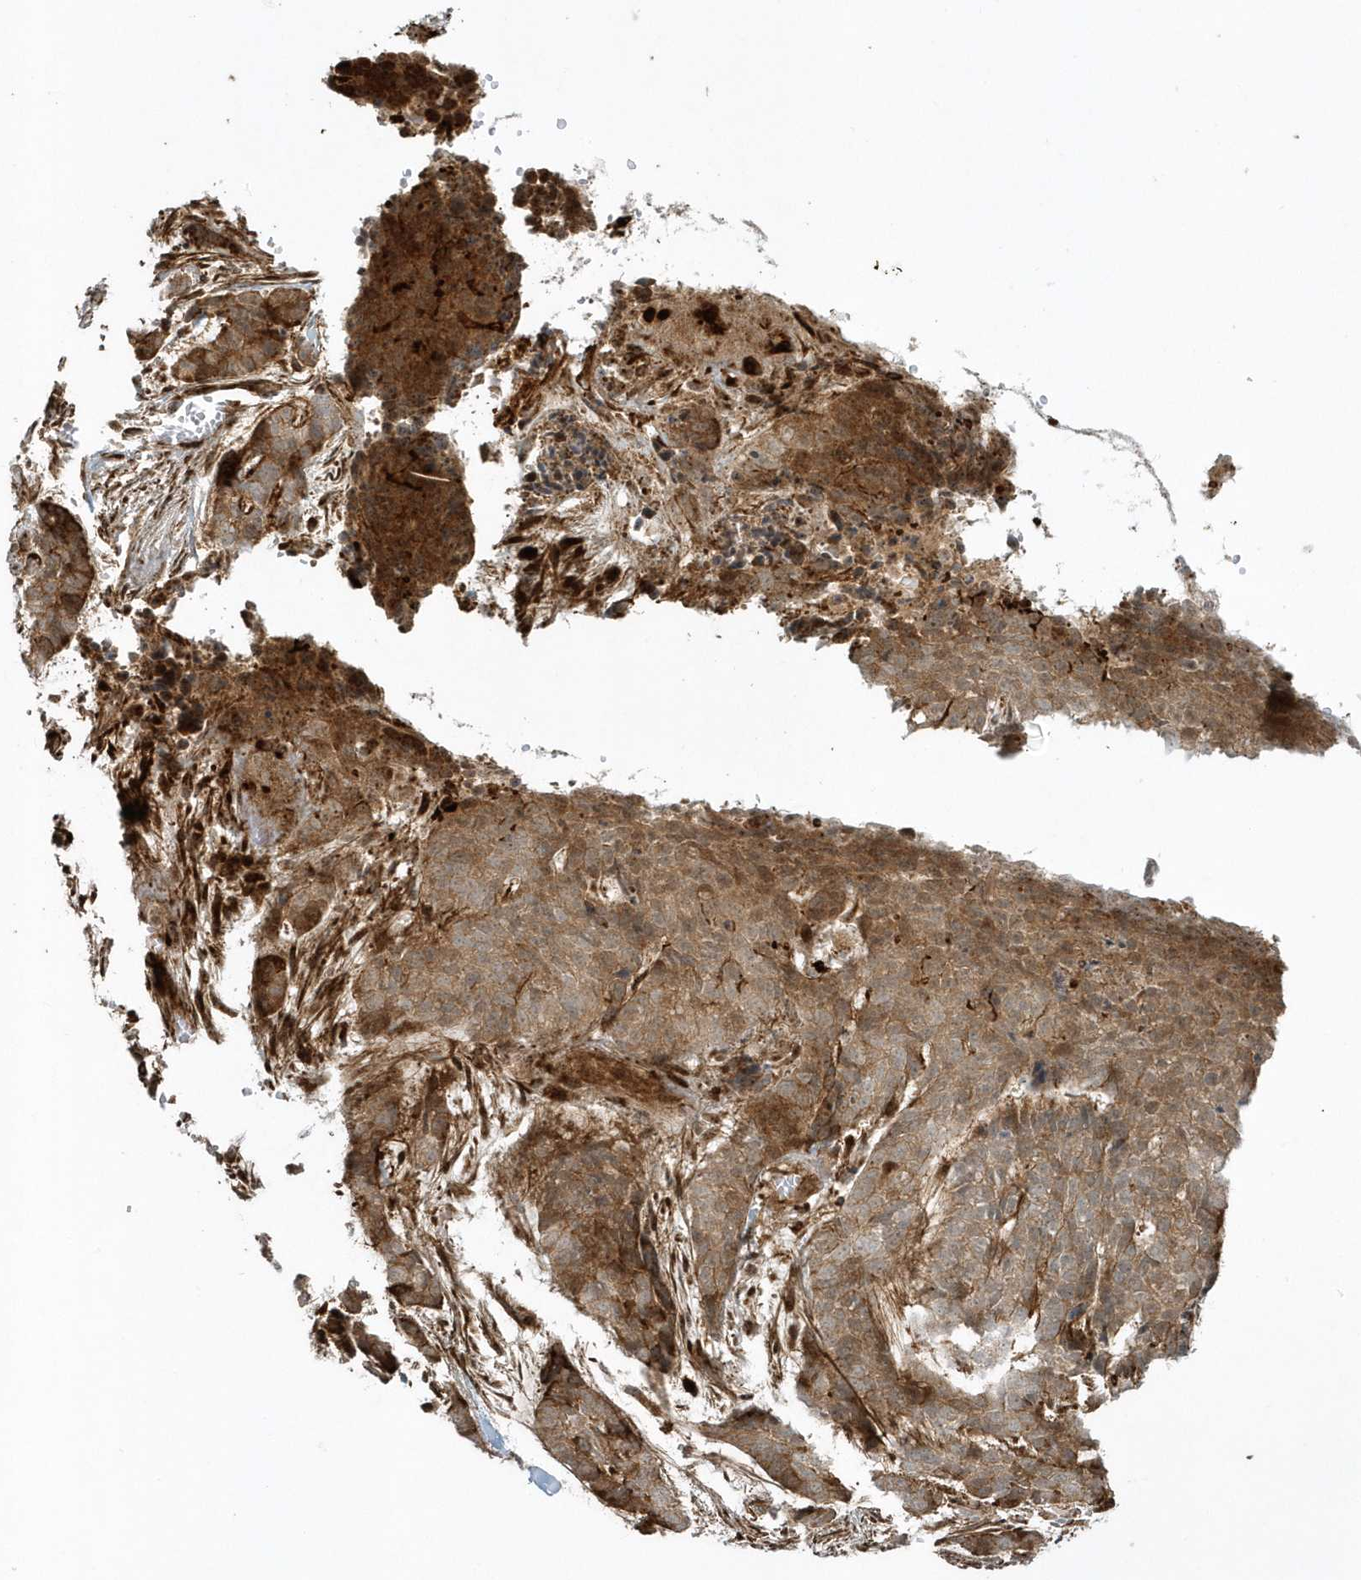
{"staining": {"intensity": "moderate", "quantity": ">75%", "location": "cytoplasmic/membranous"}, "tissue": "skin cancer", "cell_type": "Tumor cells", "image_type": "cancer", "snomed": [{"axis": "morphology", "description": "Basal cell carcinoma"}, {"axis": "topography", "description": "Skin"}], "caption": "Protein expression analysis of human skin cancer reveals moderate cytoplasmic/membranous staining in approximately >75% of tumor cells.", "gene": "MASP2", "patient": {"sex": "female", "age": 64}}